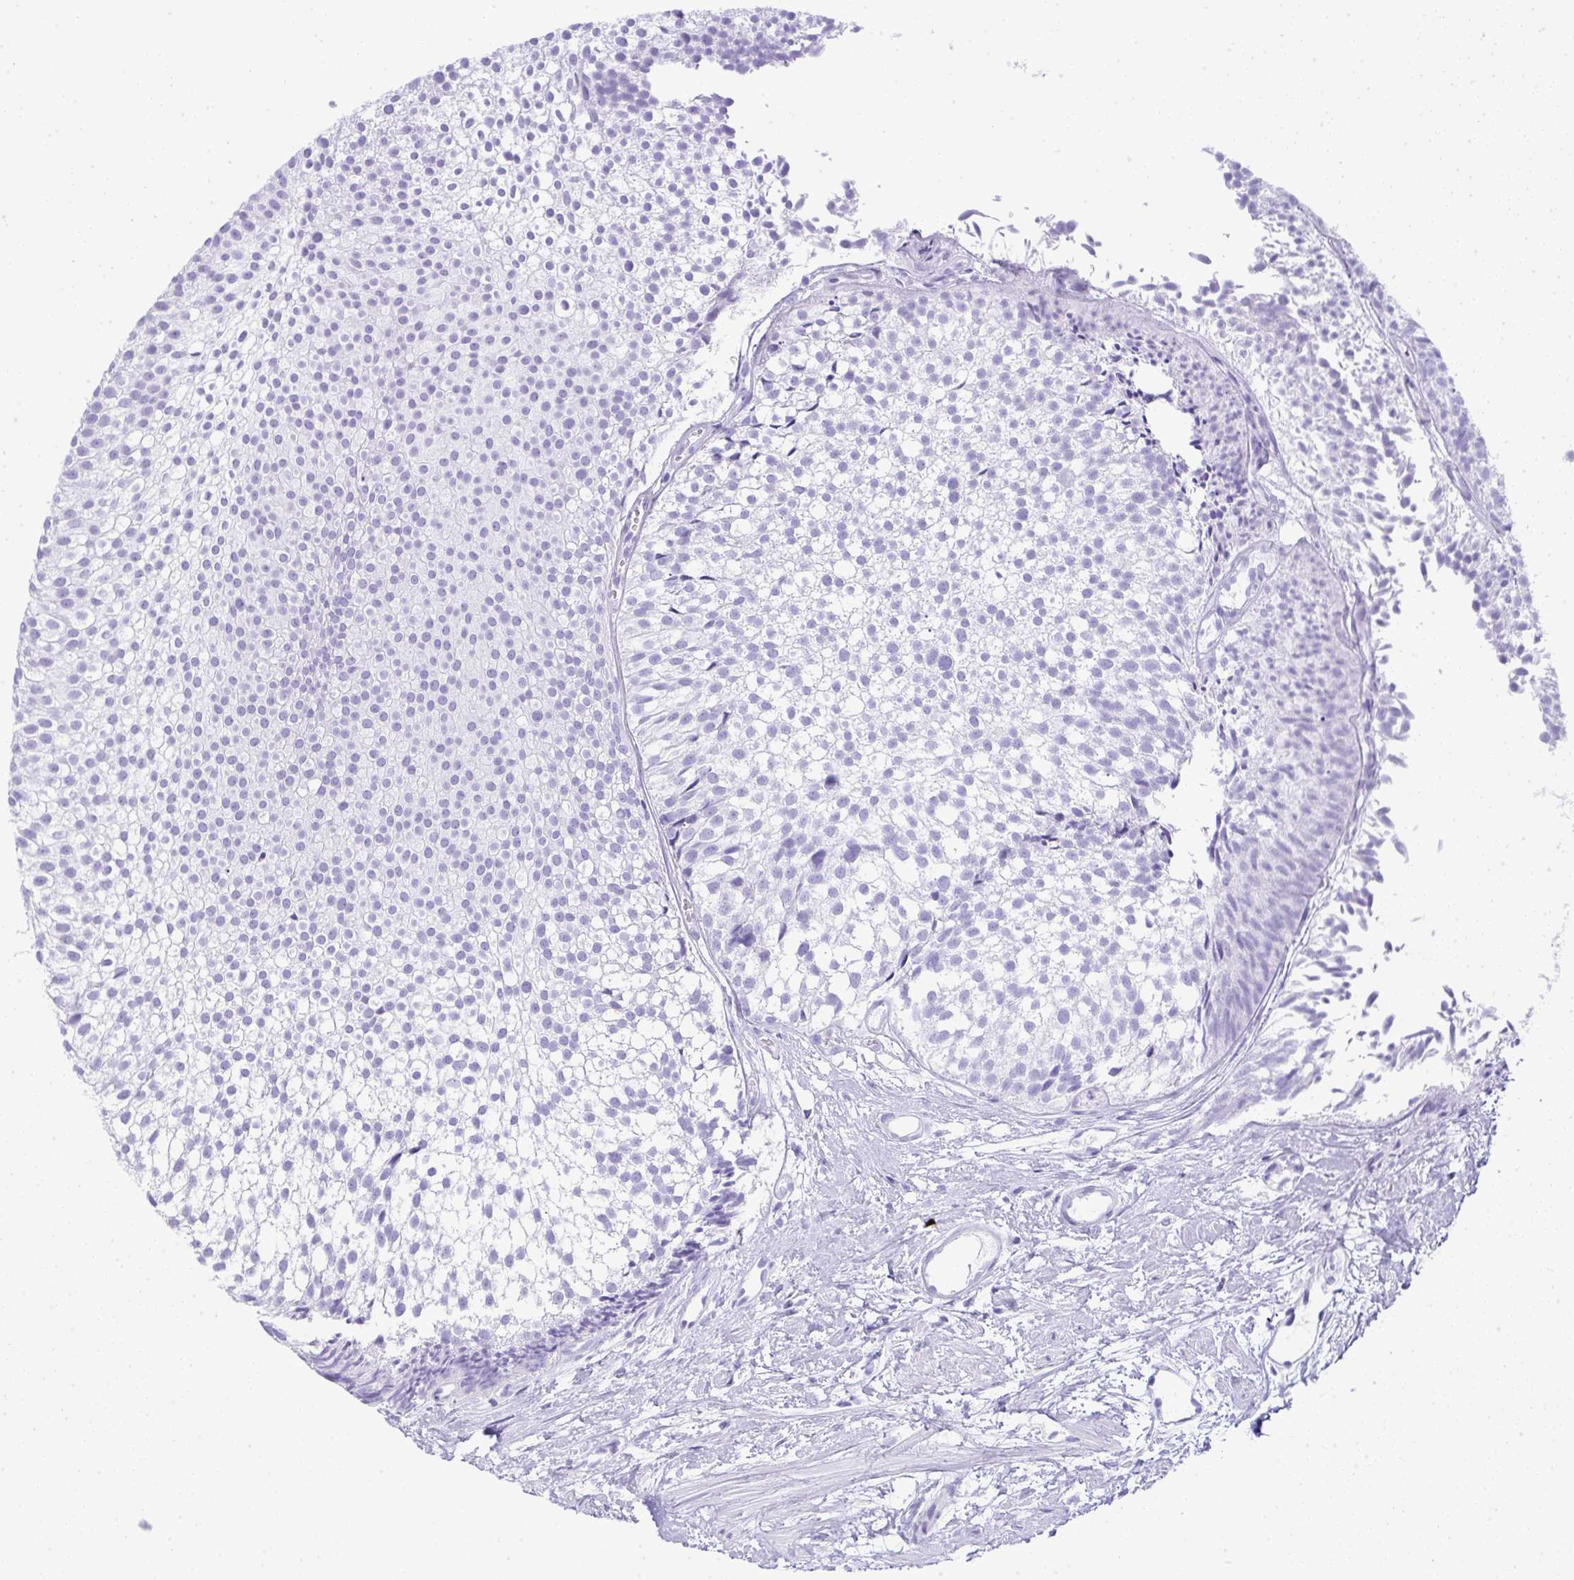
{"staining": {"intensity": "negative", "quantity": "none", "location": "none"}, "tissue": "urothelial cancer", "cell_type": "Tumor cells", "image_type": "cancer", "snomed": [{"axis": "morphology", "description": "Urothelial carcinoma, Low grade"}, {"axis": "topography", "description": "Urinary bladder"}], "caption": "This is an immunohistochemistry micrograph of urothelial cancer. There is no staining in tumor cells.", "gene": "CDADC1", "patient": {"sex": "male", "age": 91}}